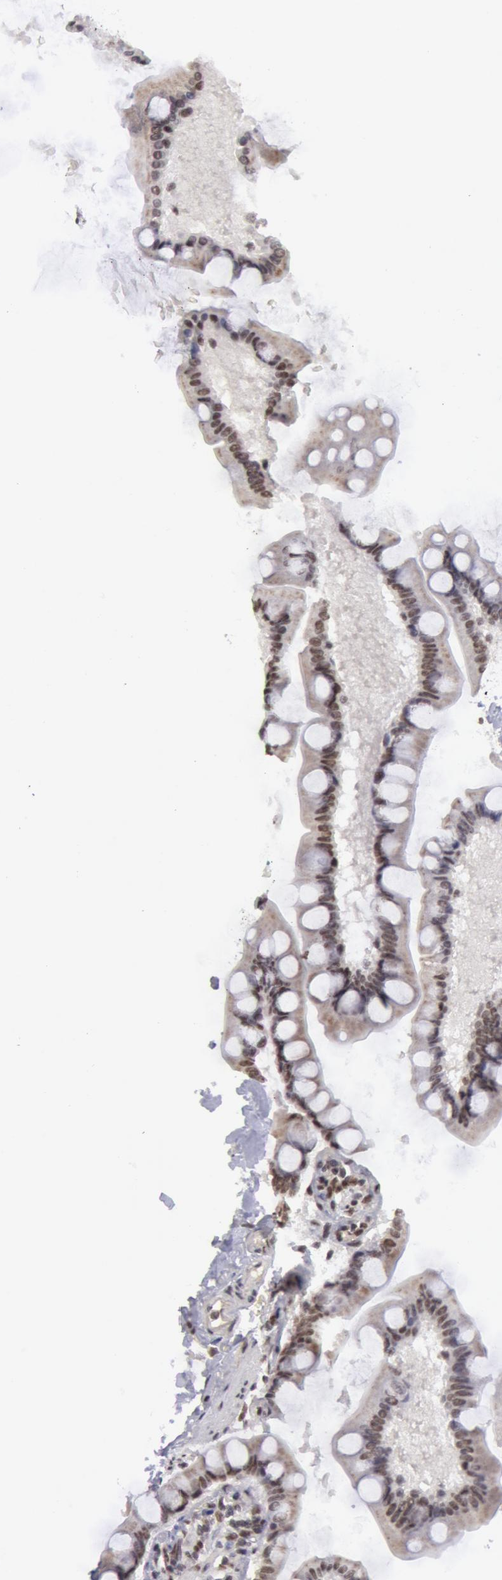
{"staining": {"intensity": "moderate", "quantity": ">75%", "location": "cytoplasmic/membranous,nuclear"}, "tissue": "gallbladder", "cell_type": "Glandular cells", "image_type": "normal", "snomed": [{"axis": "morphology", "description": "Normal tissue, NOS"}, {"axis": "morphology", "description": "Inflammation, NOS"}, {"axis": "topography", "description": "Gallbladder"}], "caption": "DAB immunohistochemical staining of unremarkable gallbladder reveals moderate cytoplasmic/membranous,nuclear protein expression in approximately >75% of glandular cells. (IHC, brightfield microscopy, high magnification).", "gene": "VRTN", "patient": {"sex": "male", "age": 66}}